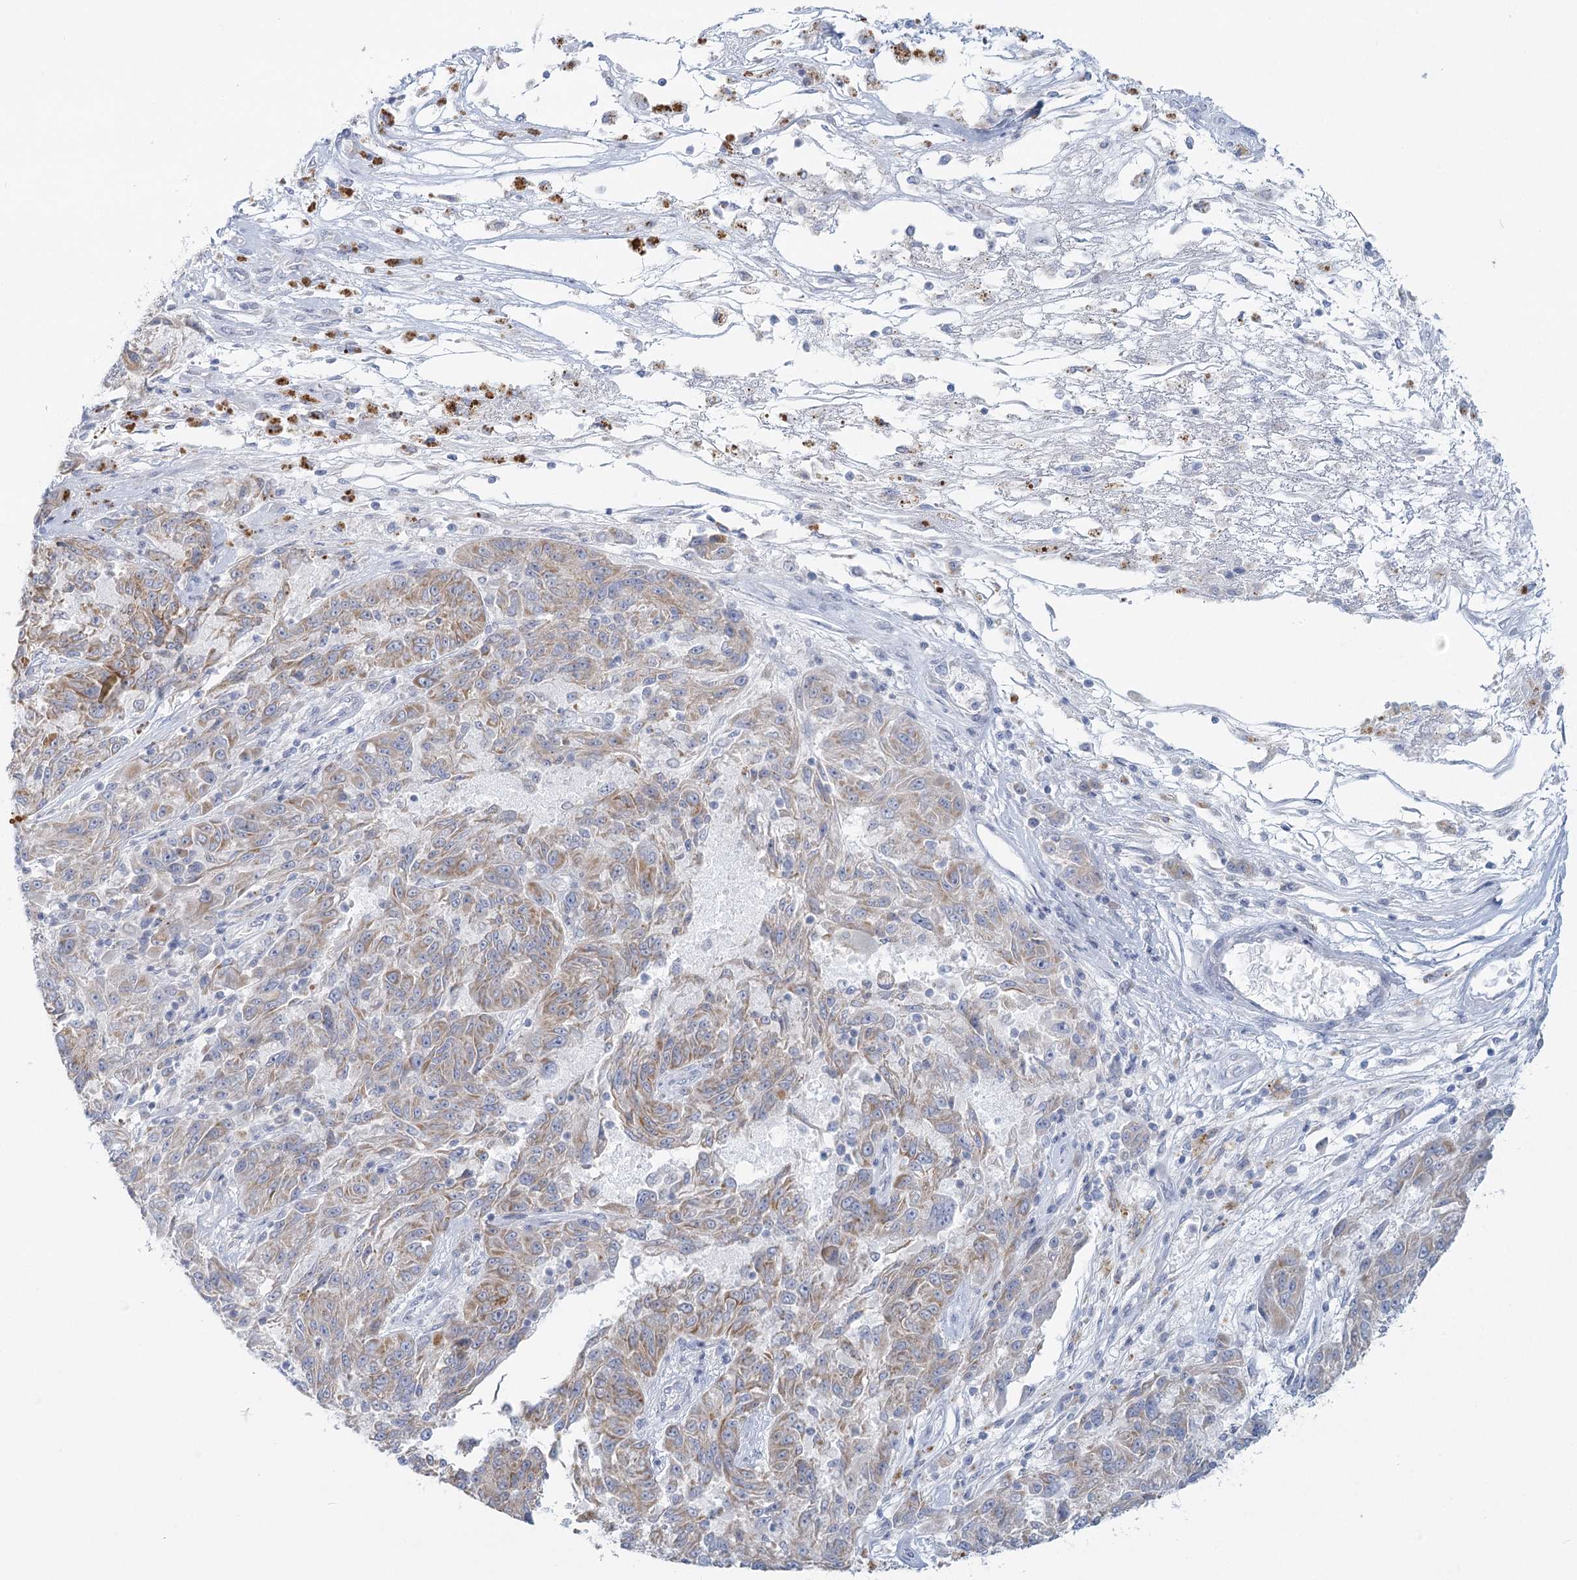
{"staining": {"intensity": "weak", "quantity": ">75%", "location": "cytoplasmic/membranous"}, "tissue": "melanoma", "cell_type": "Tumor cells", "image_type": "cancer", "snomed": [{"axis": "morphology", "description": "Malignant melanoma, NOS"}, {"axis": "topography", "description": "Skin"}], "caption": "Immunohistochemistry staining of malignant melanoma, which displays low levels of weak cytoplasmic/membranous expression in about >75% of tumor cells indicating weak cytoplasmic/membranous protein positivity. The staining was performed using DAB (brown) for protein detection and nuclei were counterstained in hematoxylin (blue).", "gene": "BPHL", "patient": {"sex": "male", "age": 53}}